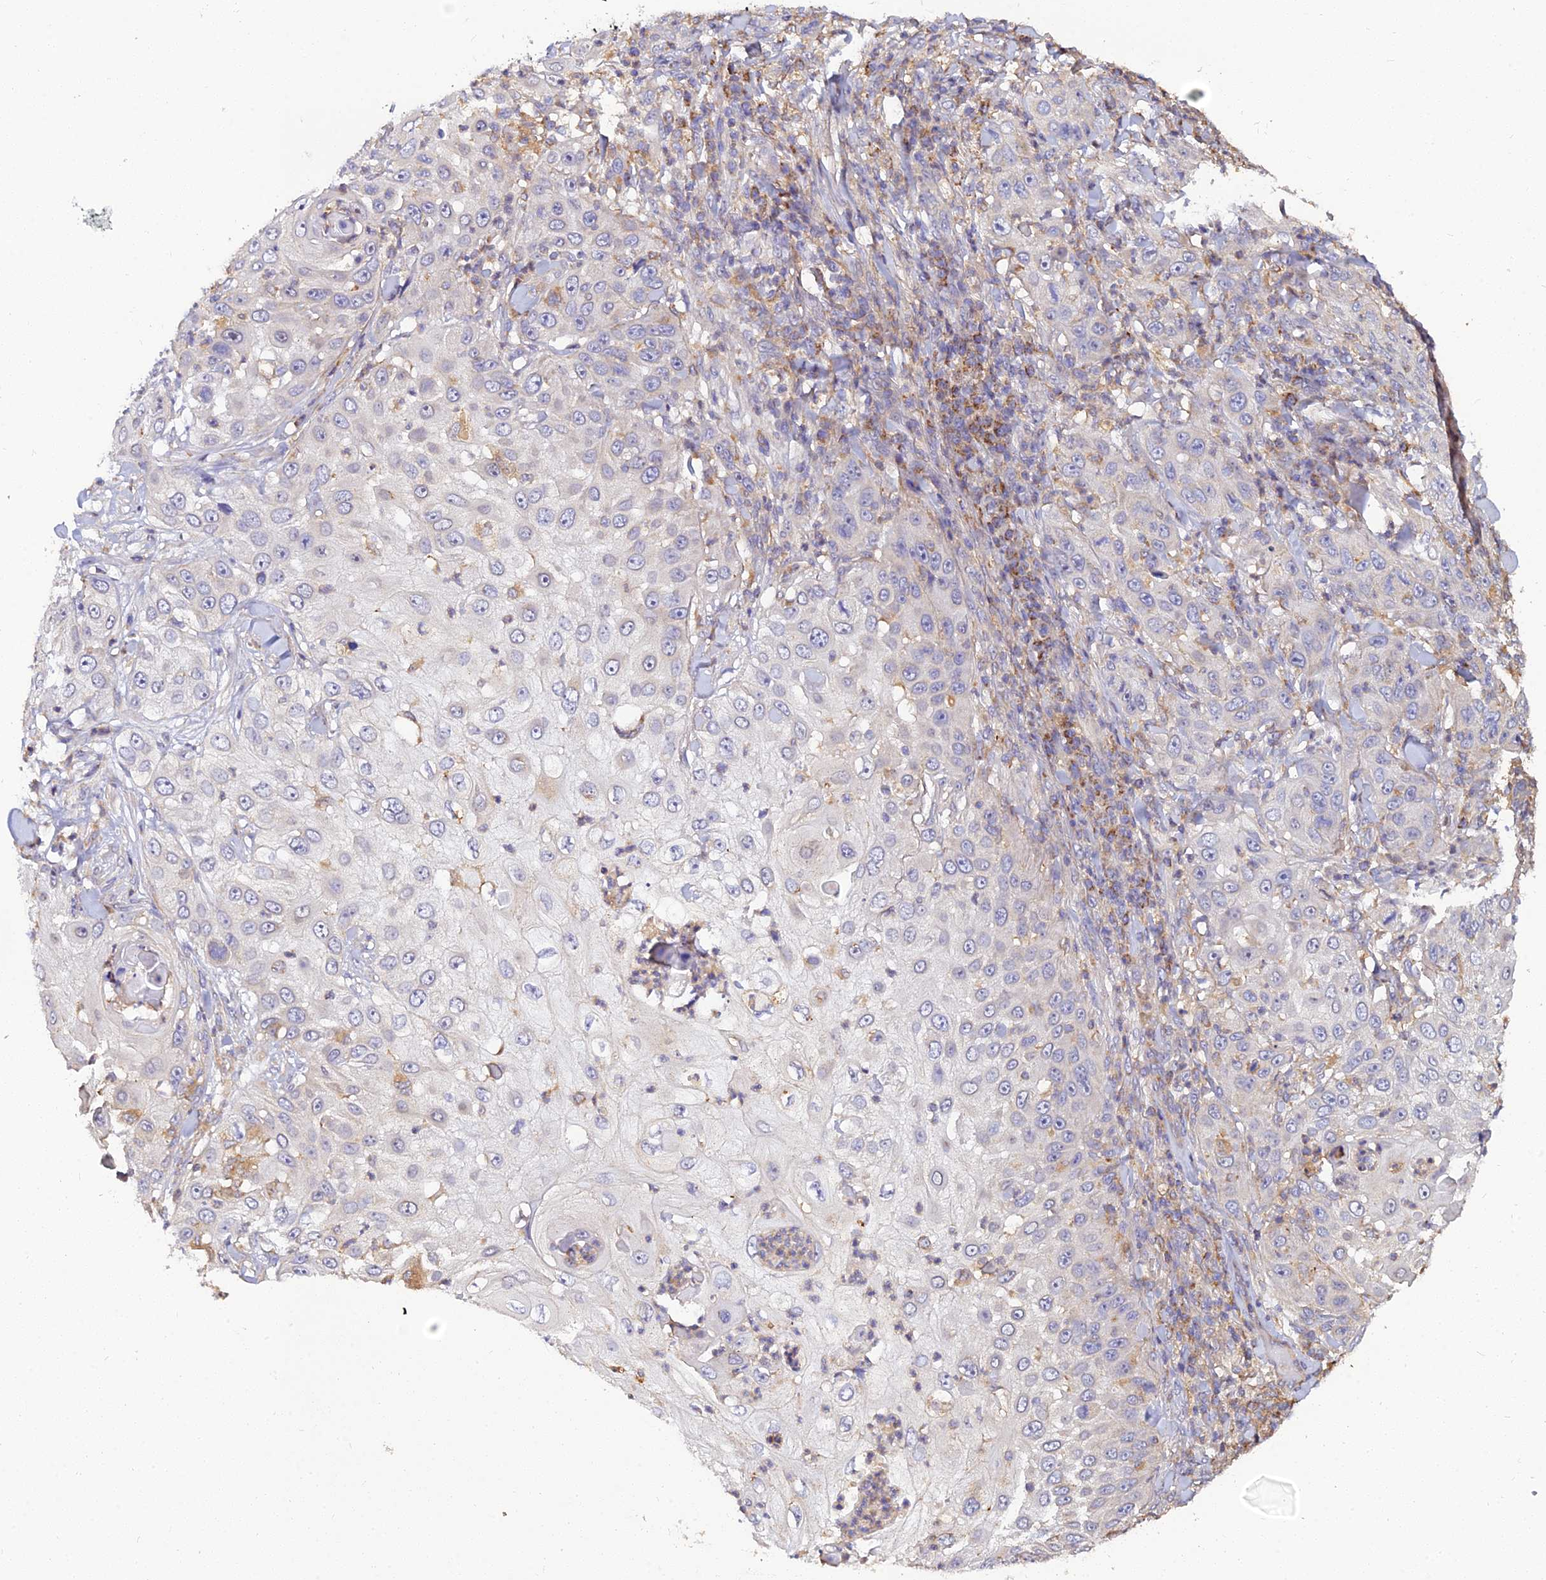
{"staining": {"intensity": "moderate", "quantity": "<25%", "location": "cytoplasmic/membranous"}, "tissue": "skin cancer", "cell_type": "Tumor cells", "image_type": "cancer", "snomed": [{"axis": "morphology", "description": "Squamous cell carcinoma, NOS"}, {"axis": "topography", "description": "Skin"}], "caption": "Squamous cell carcinoma (skin) stained with a protein marker displays moderate staining in tumor cells.", "gene": "ARL8B", "patient": {"sex": "female", "age": 44}}